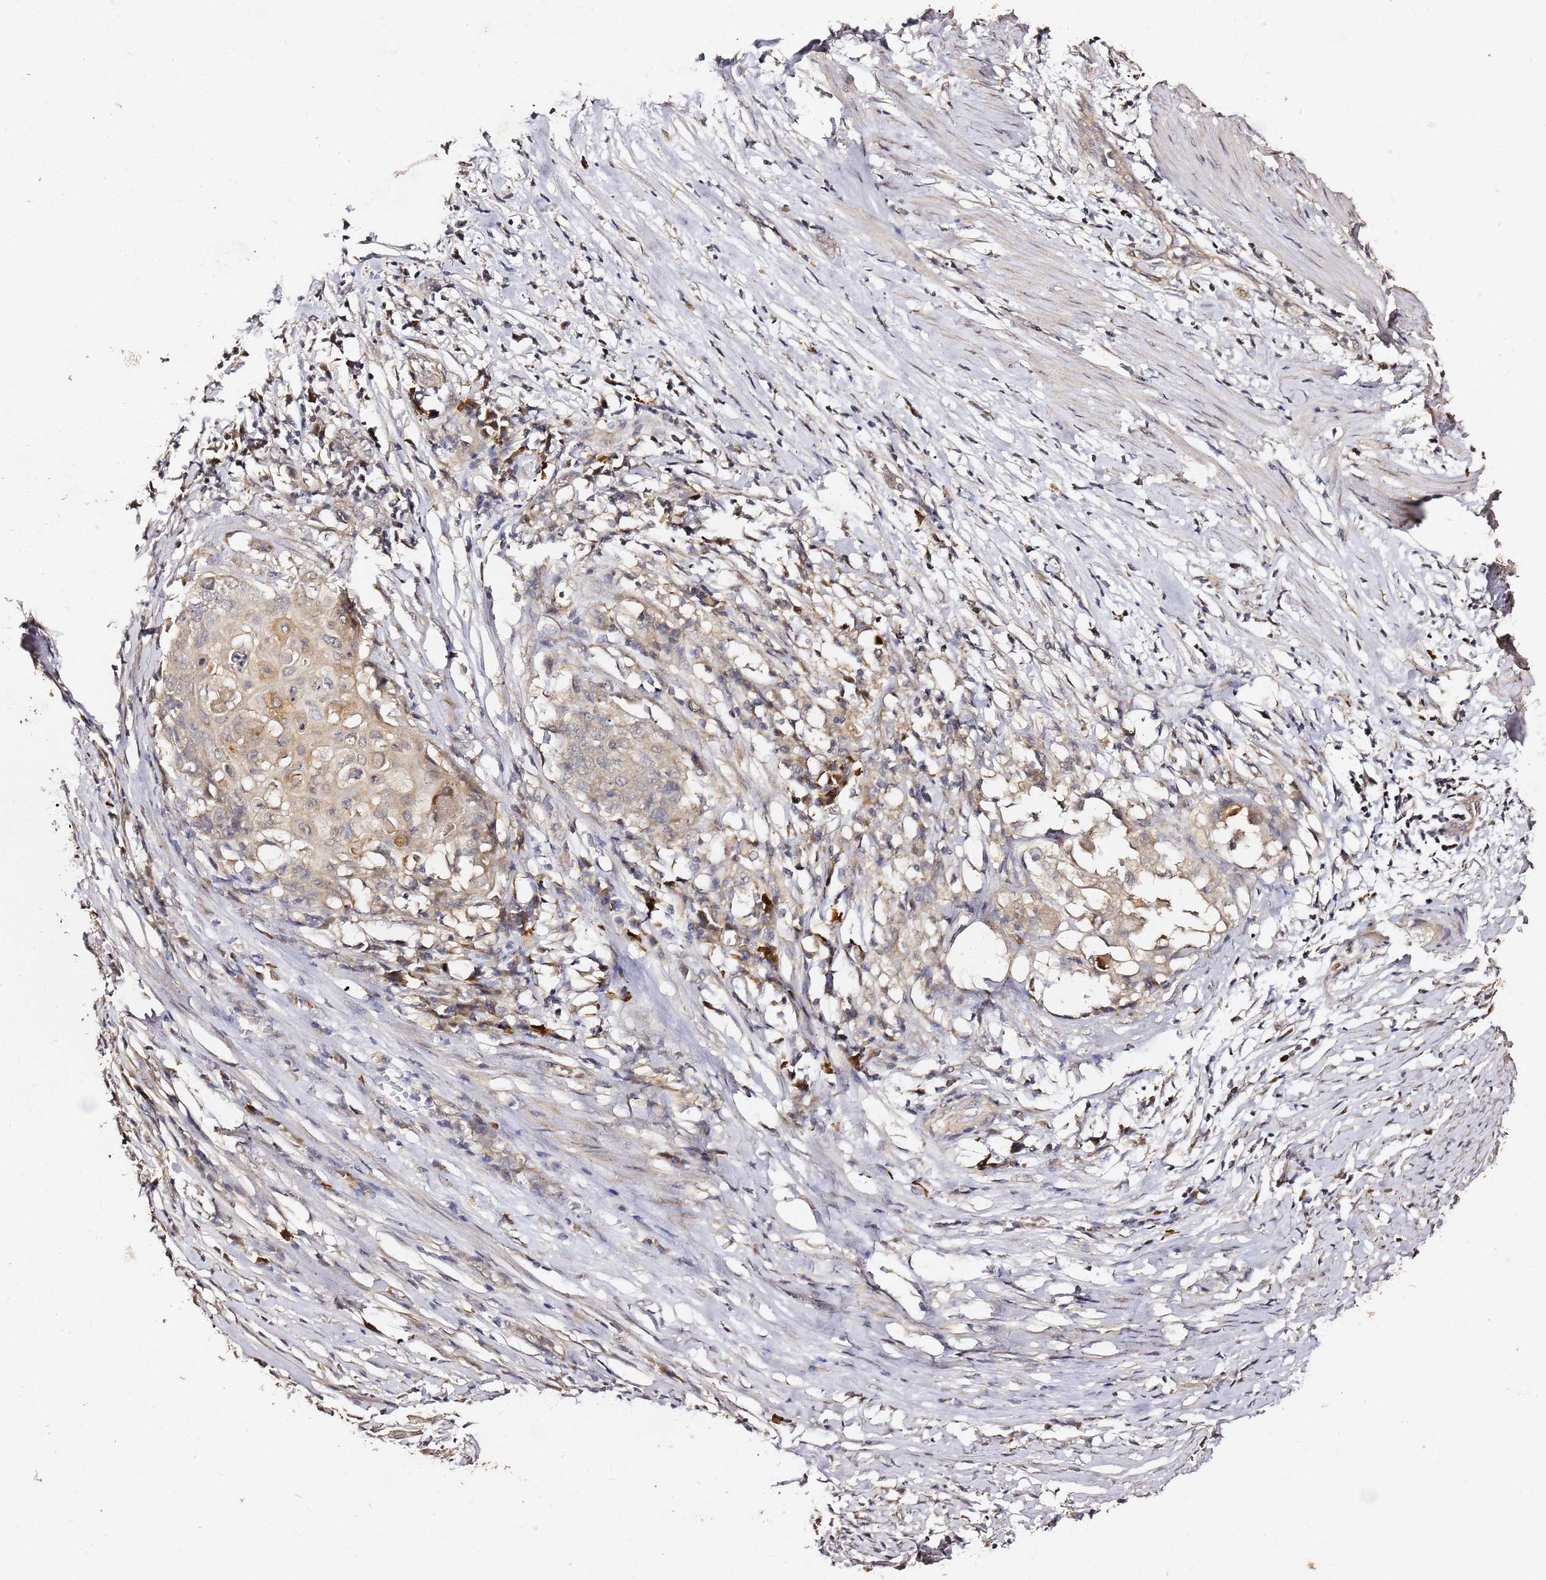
{"staining": {"intensity": "weak", "quantity": "<25%", "location": "cytoplasmic/membranous"}, "tissue": "cervical cancer", "cell_type": "Tumor cells", "image_type": "cancer", "snomed": [{"axis": "morphology", "description": "Squamous cell carcinoma, NOS"}, {"axis": "topography", "description": "Cervix"}], "caption": "Immunohistochemistry (IHC) histopathology image of cervical cancer stained for a protein (brown), which exhibits no staining in tumor cells.", "gene": "C6orf136", "patient": {"sex": "female", "age": 39}}